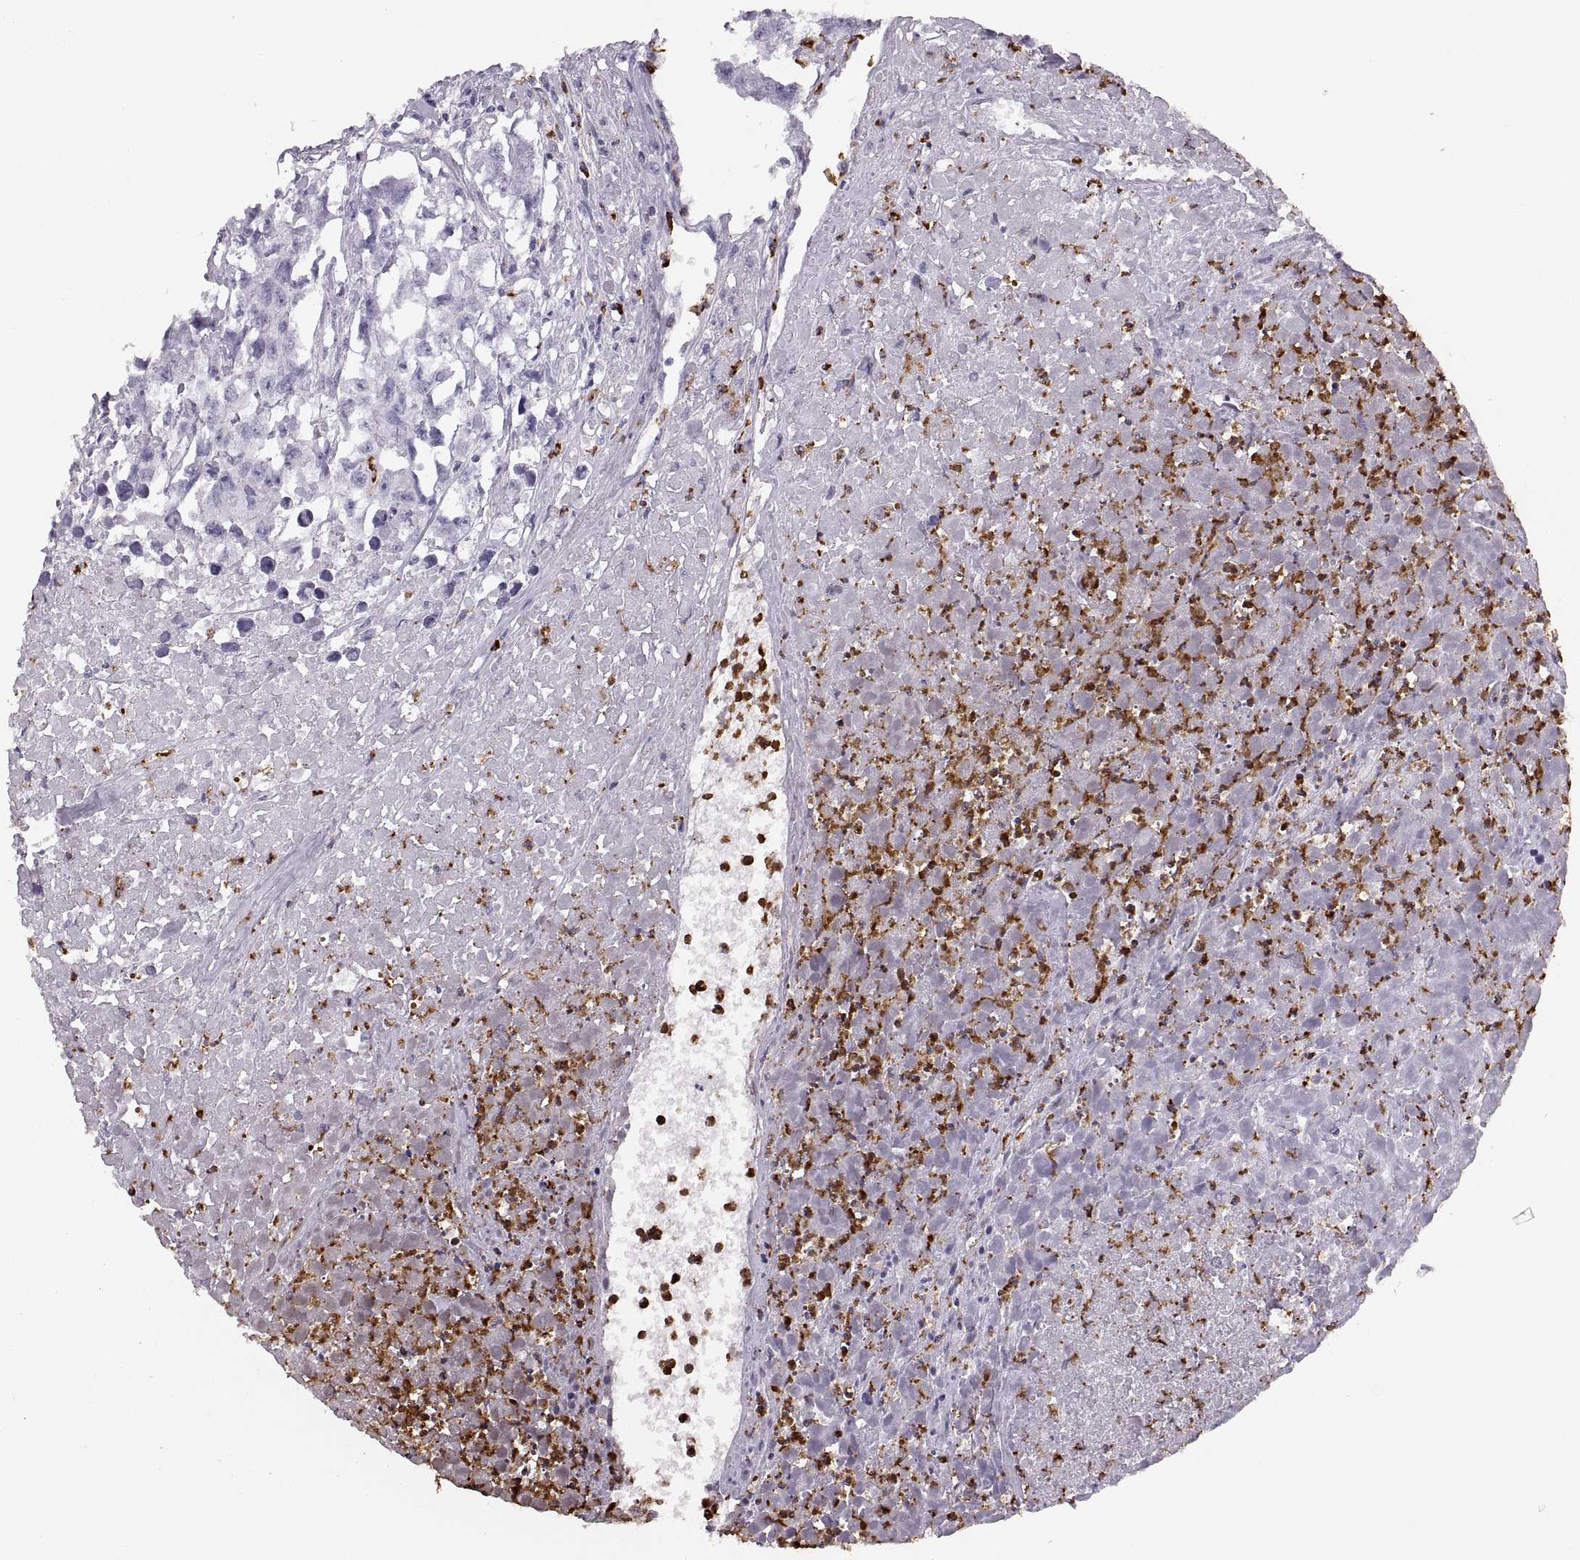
{"staining": {"intensity": "negative", "quantity": "none", "location": "none"}, "tissue": "testis cancer", "cell_type": "Tumor cells", "image_type": "cancer", "snomed": [{"axis": "morphology", "description": "Carcinoma, Embryonal, NOS"}, {"axis": "morphology", "description": "Teratoma, malignant, NOS"}, {"axis": "topography", "description": "Testis"}], "caption": "Immunohistochemical staining of testis embryonal carcinoma reveals no significant expression in tumor cells.", "gene": "MILR1", "patient": {"sex": "male", "age": 44}}